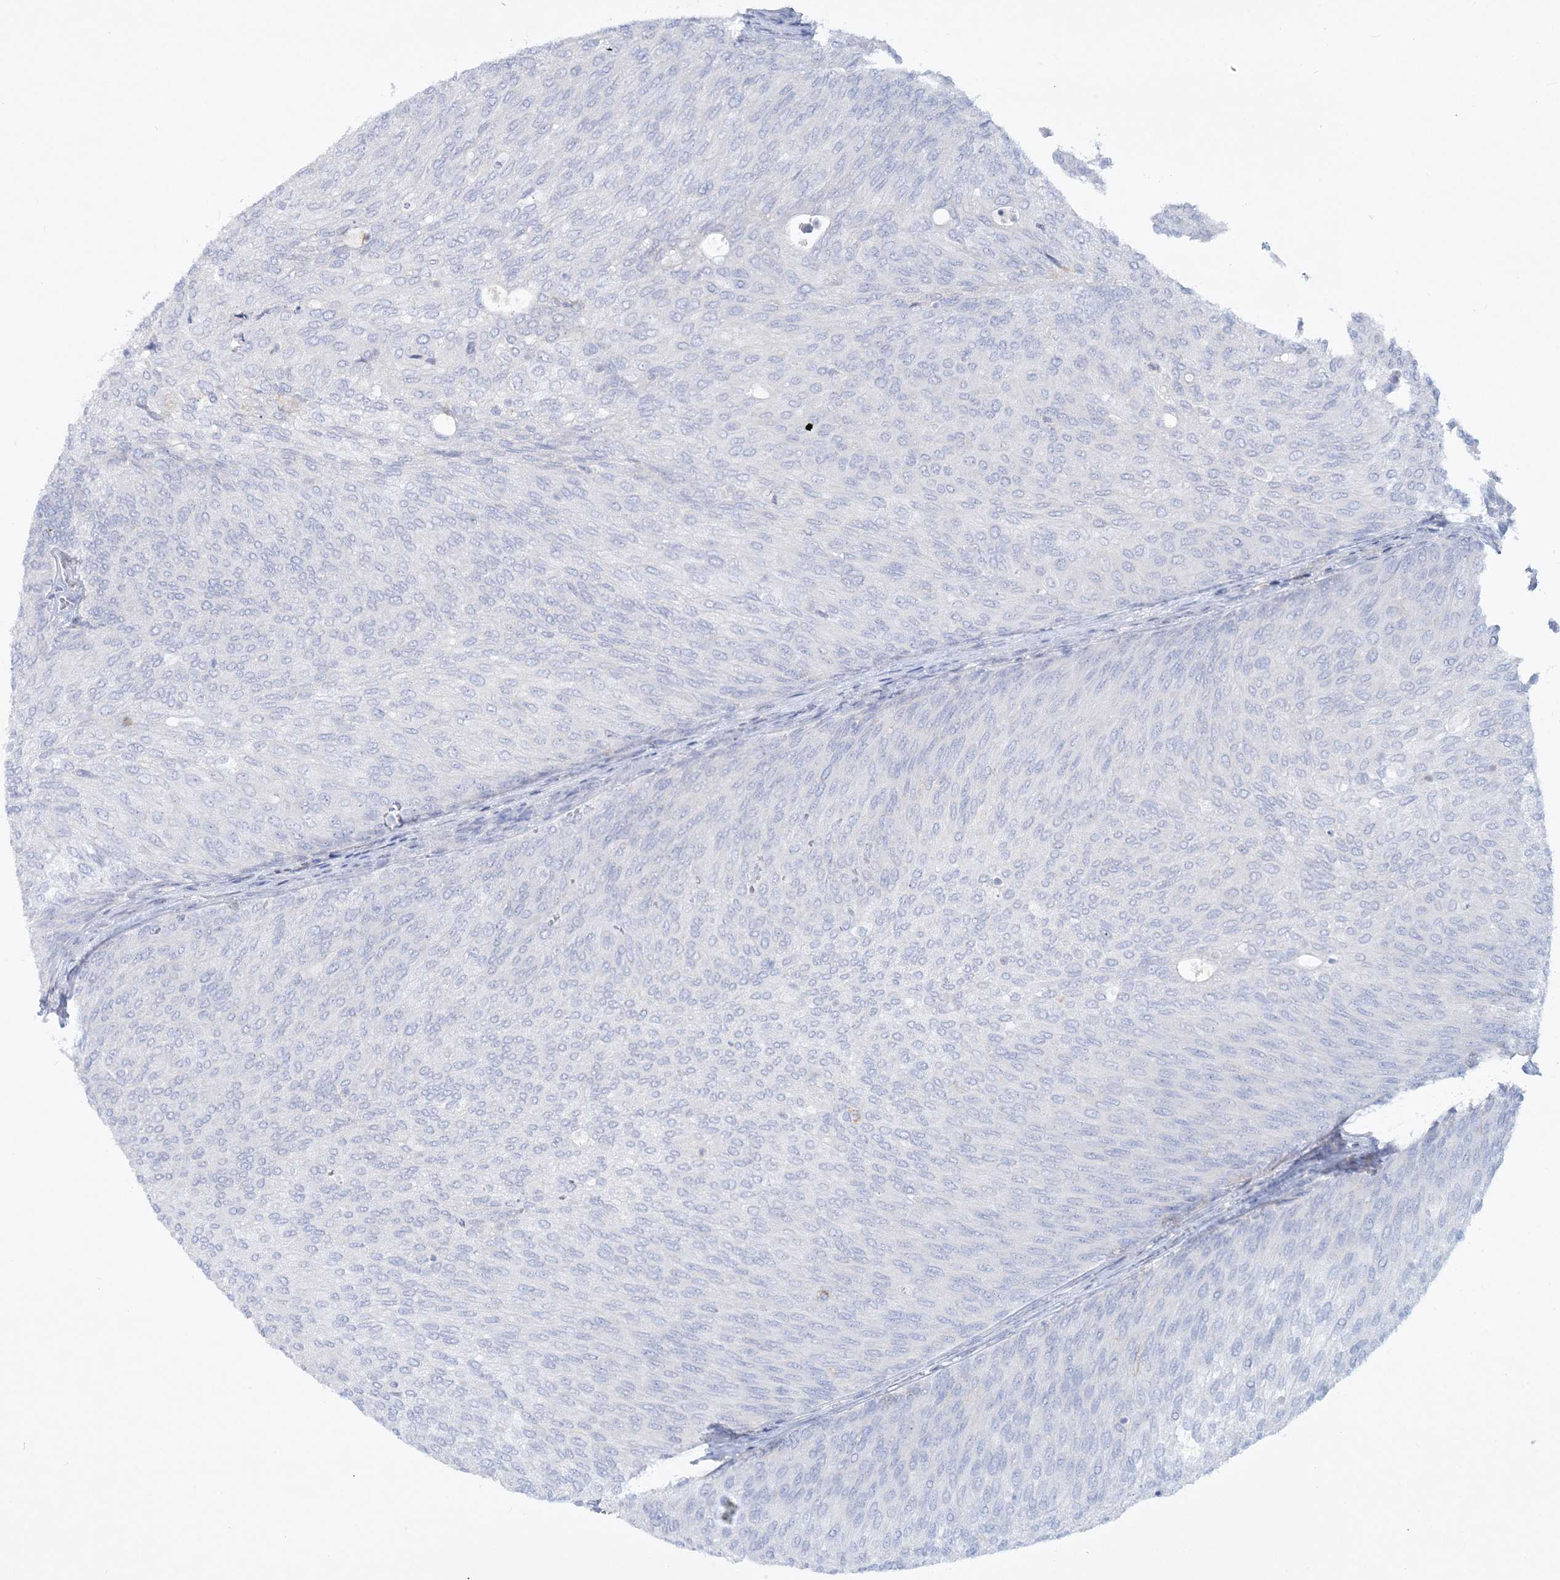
{"staining": {"intensity": "negative", "quantity": "none", "location": "none"}, "tissue": "urothelial cancer", "cell_type": "Tumor cells", "image_type": "cancer", "snomed": [{"axis": "morphology", "description": "Urothelial carcinoma, Low grade"}, {"axis": "topography", "description": "Urinary bladder"}], "caption": "This is a photomicrograph of IHC staining of urothelial cancer, which shows no expression in tumor cells.", "gene": "WDSUB1", "patient": {"sex": "female", "age": 79}}